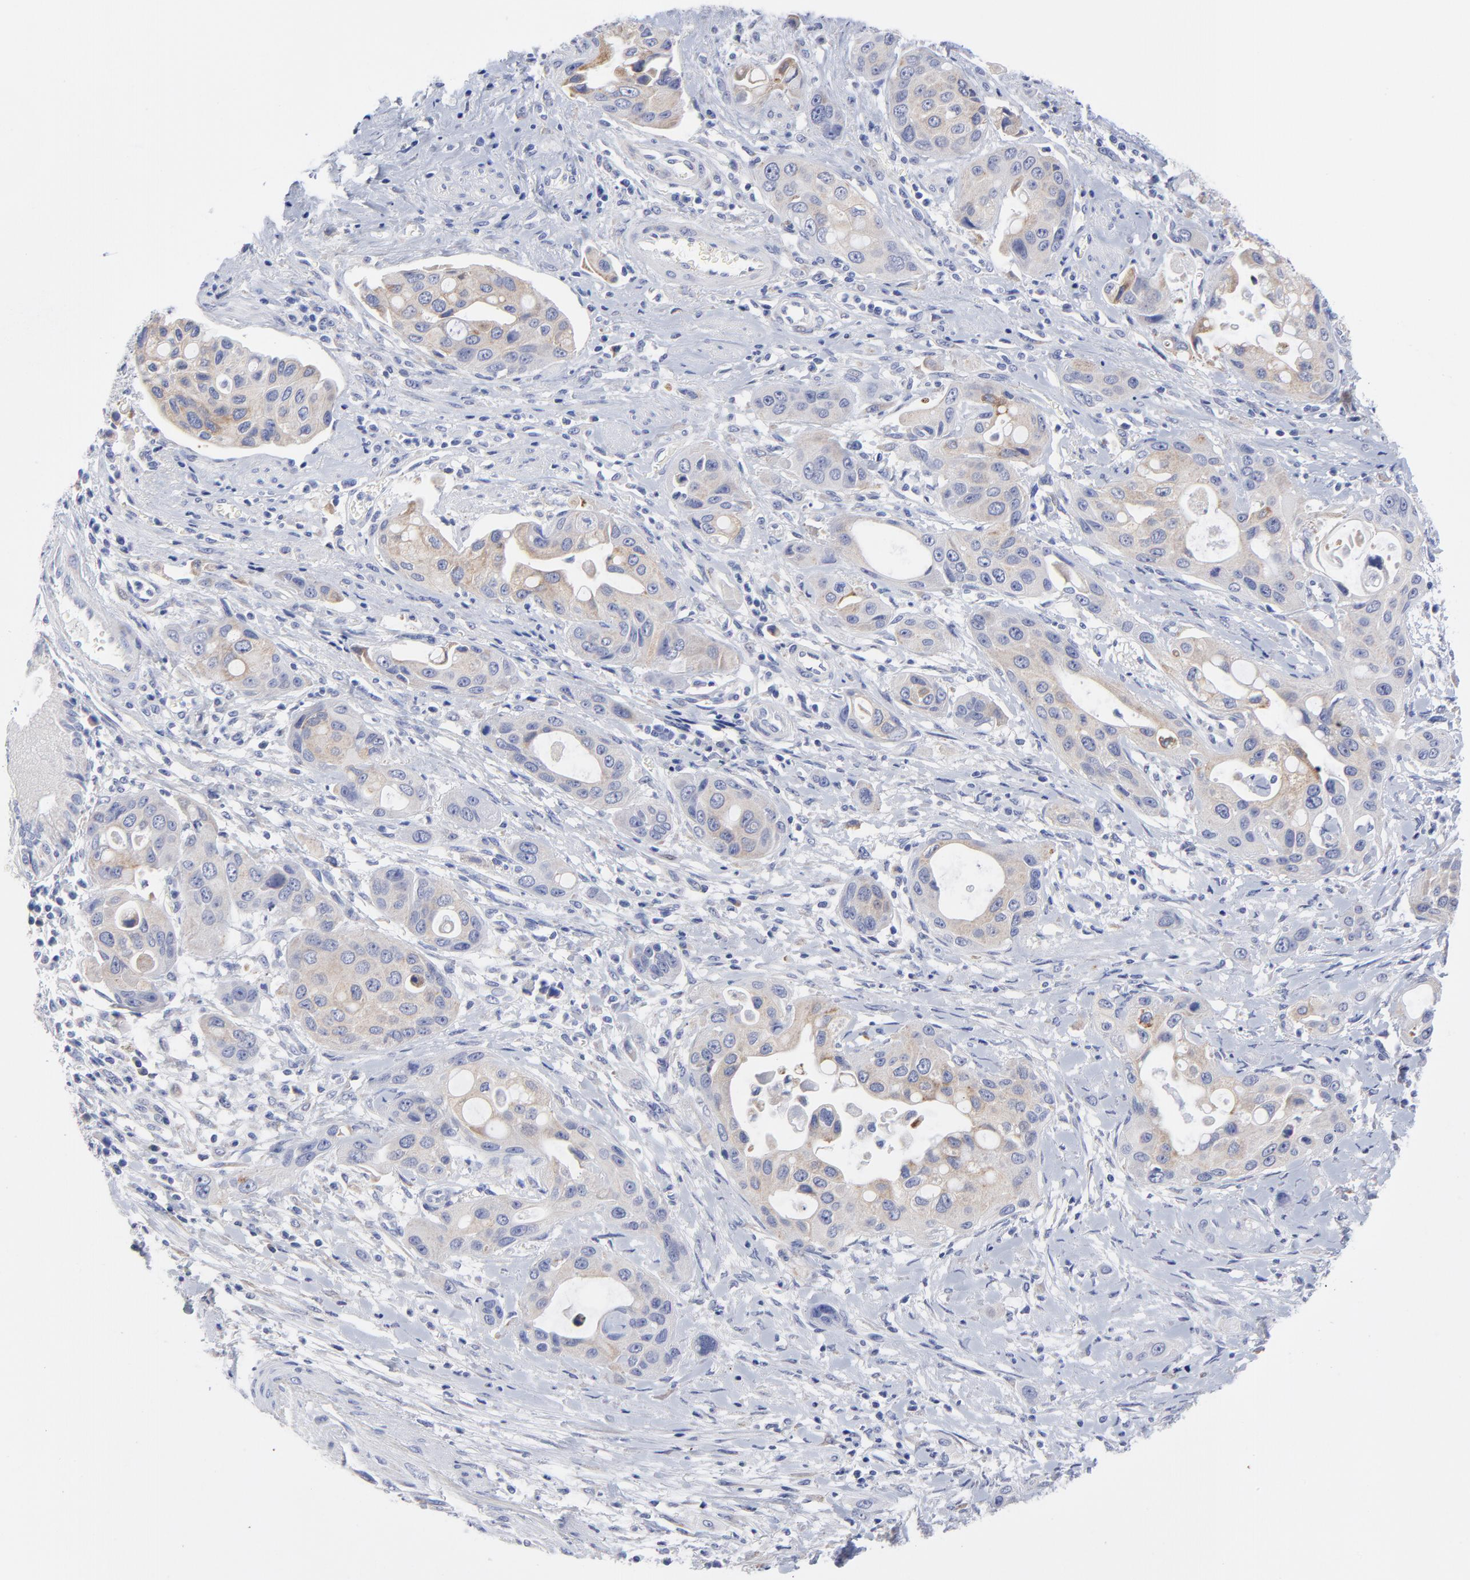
{"staining": {"intensity": "weak", "quantity": ">75%", "location": "cytoplasmic/membranous"}, "tissue": "pancreatic cancer", "cell_type": "Tumor cells", "image_type": "cancer", "snomed": [{"axis": "morphology", "description": "Adenocarcinoma, NOS"}, {"axis": "topography", "description": "Pancreas"}], "caption": "Immunohistochemical staining of pancreatic cancer shows low levels of weak cytoplasmic/membranous protein positivity in about >75% of tumor cells. (IHC, brightfield microscopy, high magnification).", "gene": "DUSP9", "patient": {"sex": "female", "age": 60}}